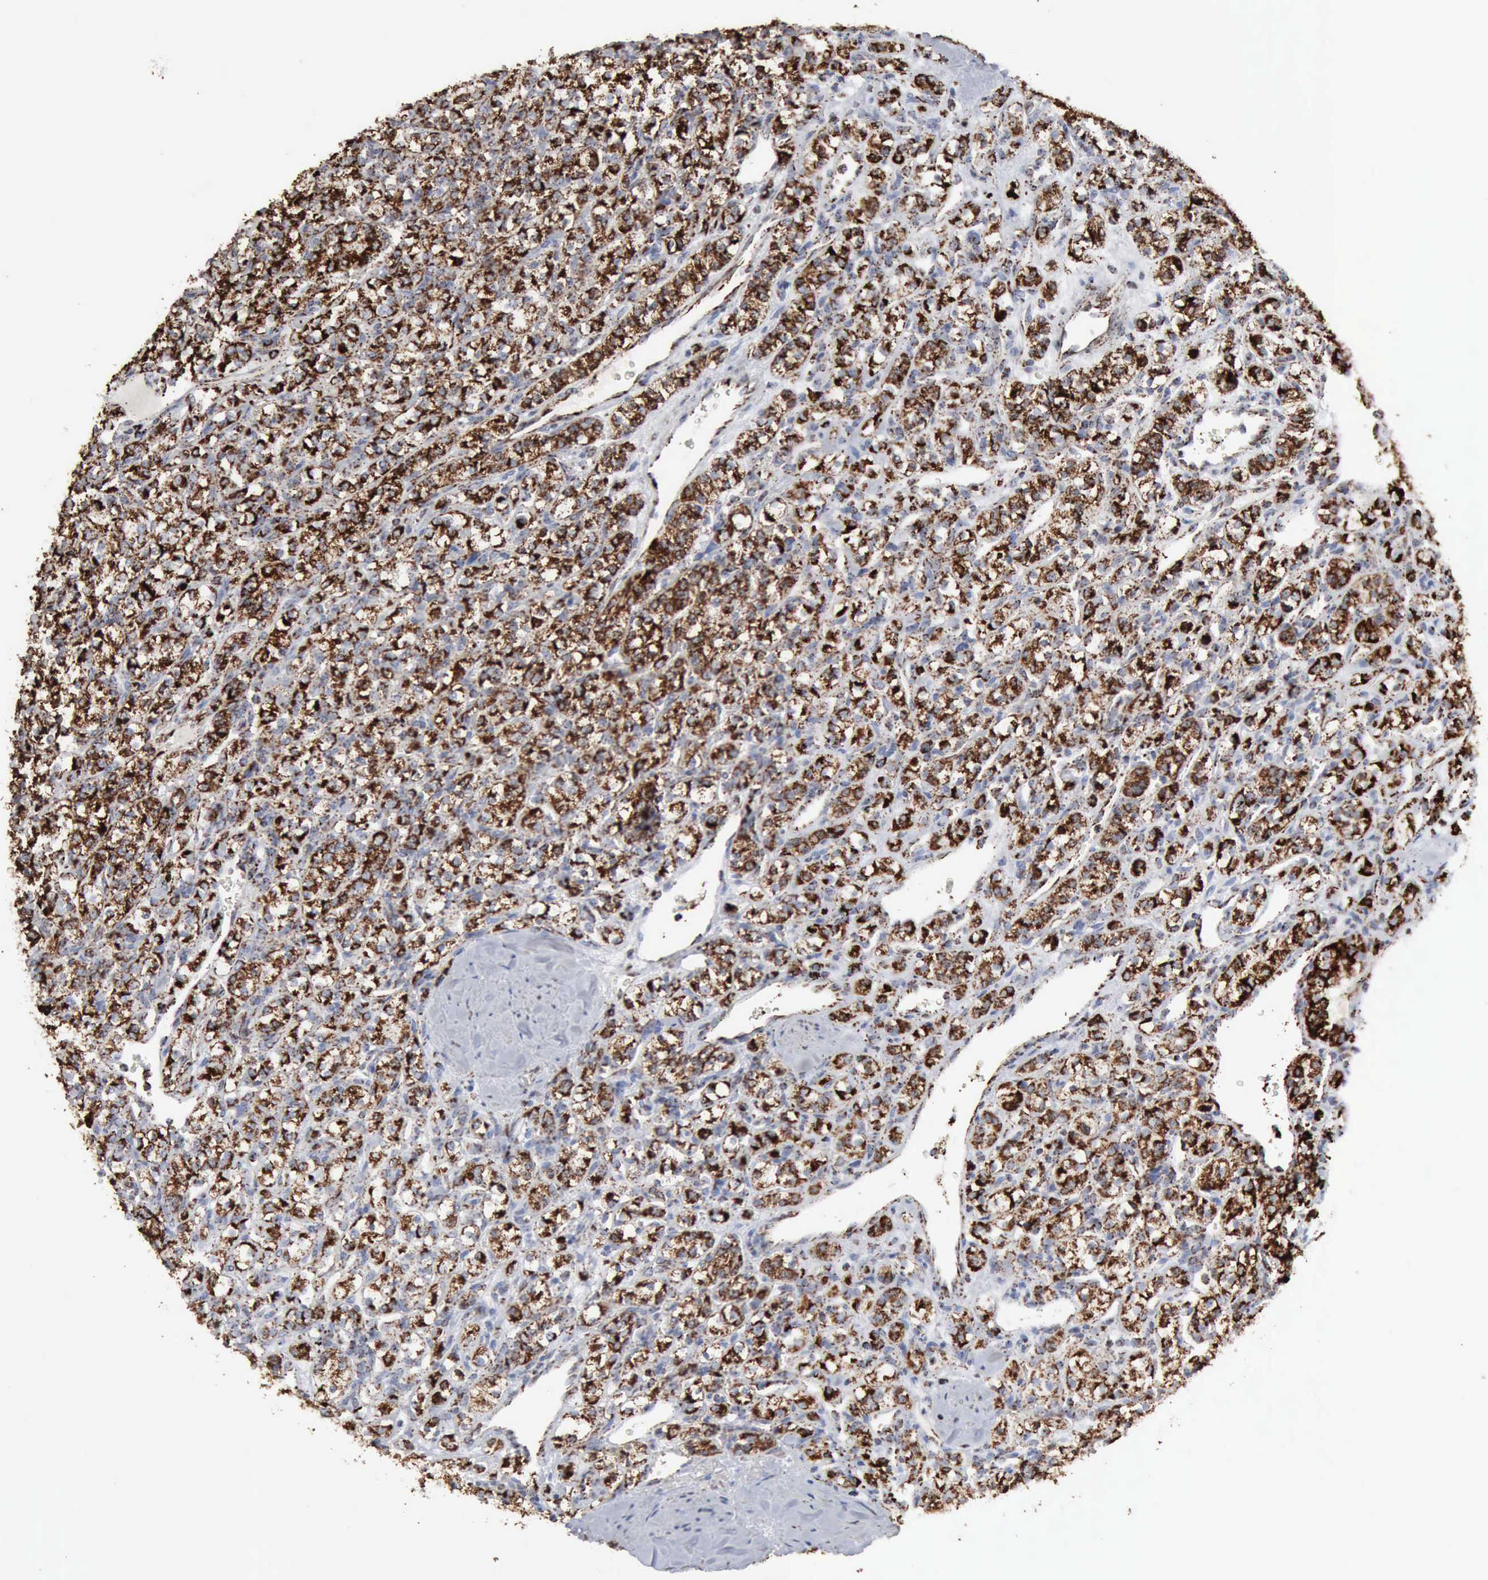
{"staining": {"intensity": "strong", "quantity": ">75%", "location": "cytoplasmic/membranous"}, "tissue": "renal cancer", "cell_type": "Tumor cells", "image_type": "cancer", "snomed": [{"axis": "morphology", "description": "Adenocarcinoma, NOS"}, {"axis": "topography", "description": "Kidney"}], "caption": "Adenocarcinoma (renal) stained with a brown dye reveals strong cytoplasmic/membranous positive staining in approximately >75% of tumor cells.", "gene": "ACO2", "patient": {"sex": "male", "age": 77}}